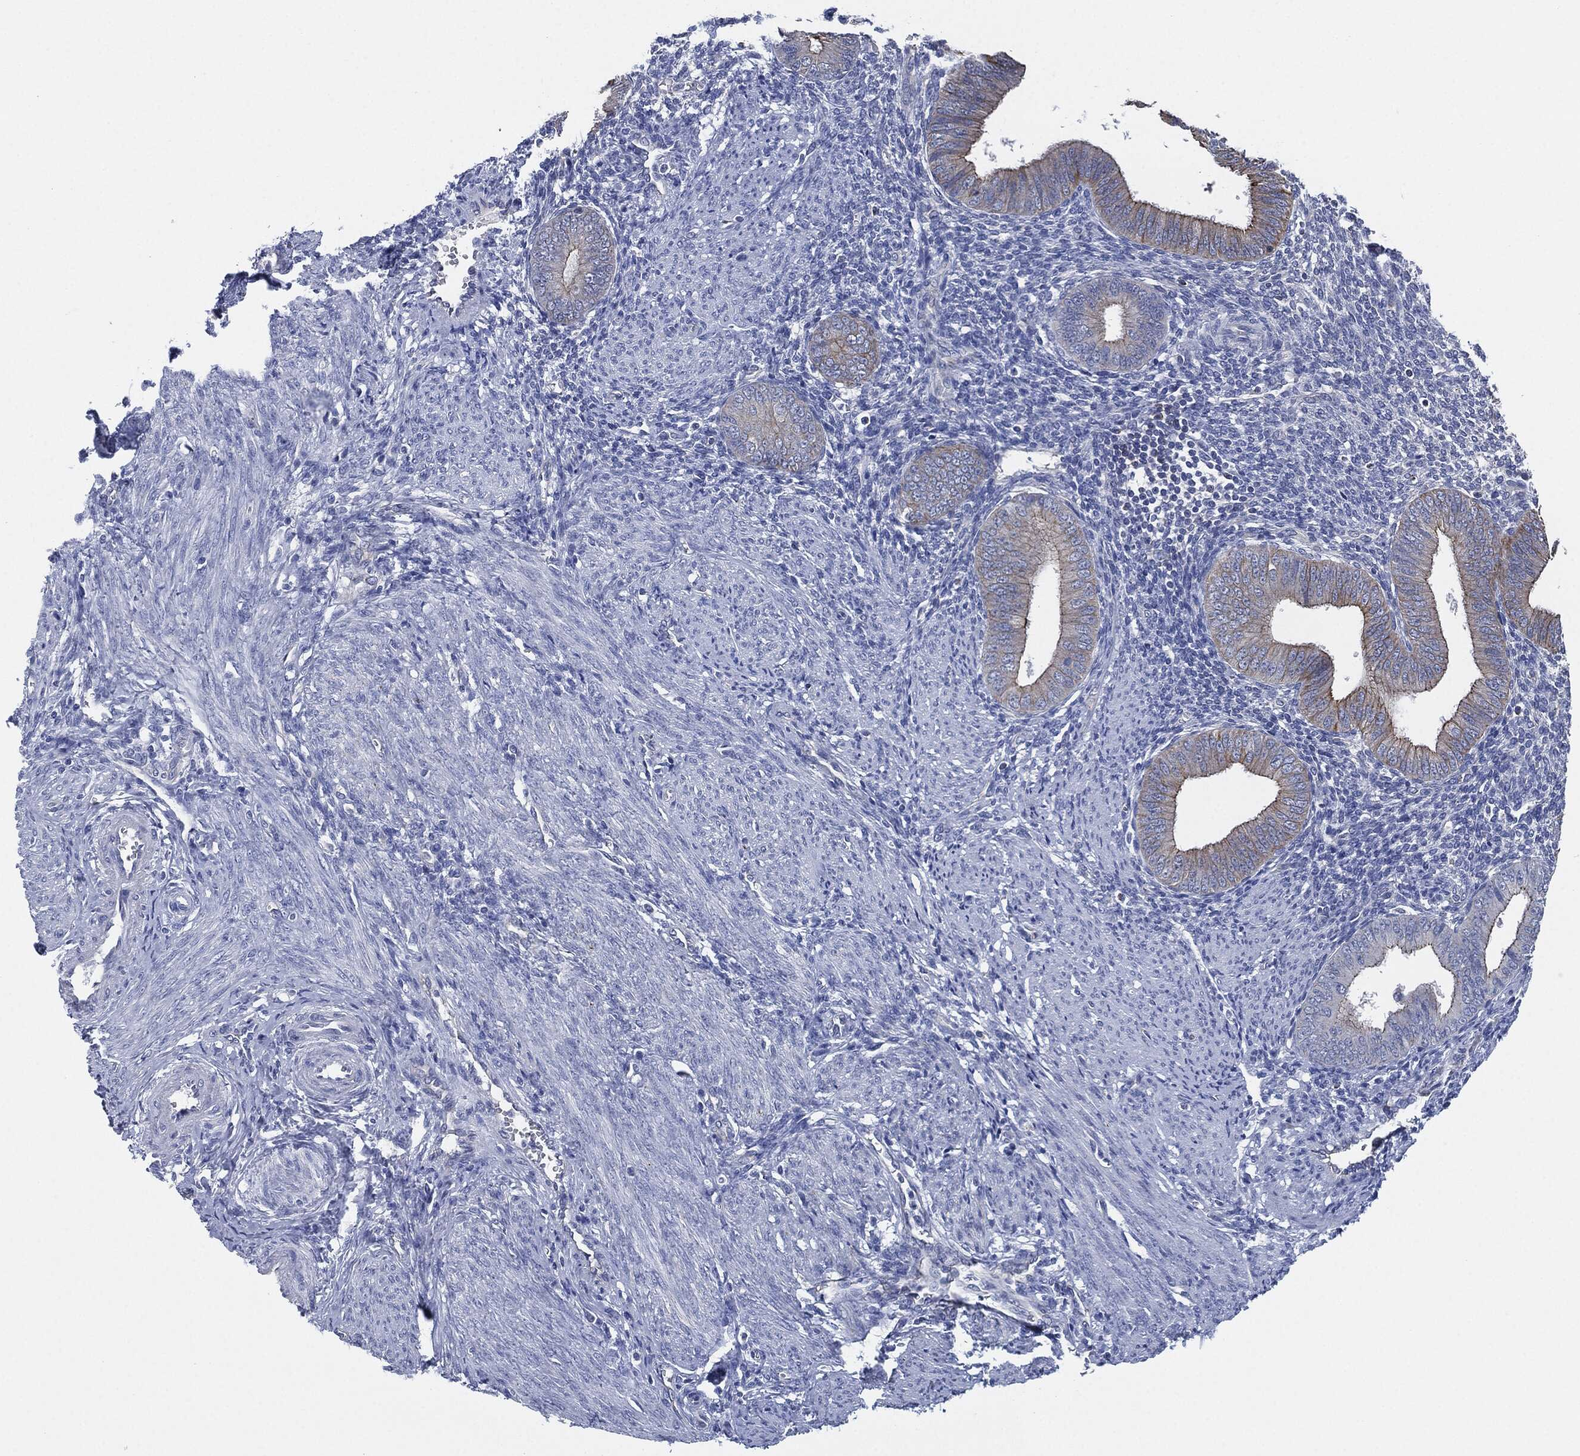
{"staining": {"intensity": "negative", "quantity": "none", "location": "none"}, "tissue": "endometrium", "cell_type": "Cells in endometrial stroma", "image_type": "normal", "snomed": [{"axis": "morphology", "description": "Normal tissue, NOS"}, {"axis": "topography", "description": "Endometrium"}], "caption": "Immunohistochemical staining of unremarkable human endometrium demonstrates no significant expression in cells in endometrial stroma.", "gene": "SHROOM2", "patient": {"sex": "female", "age": 39}}